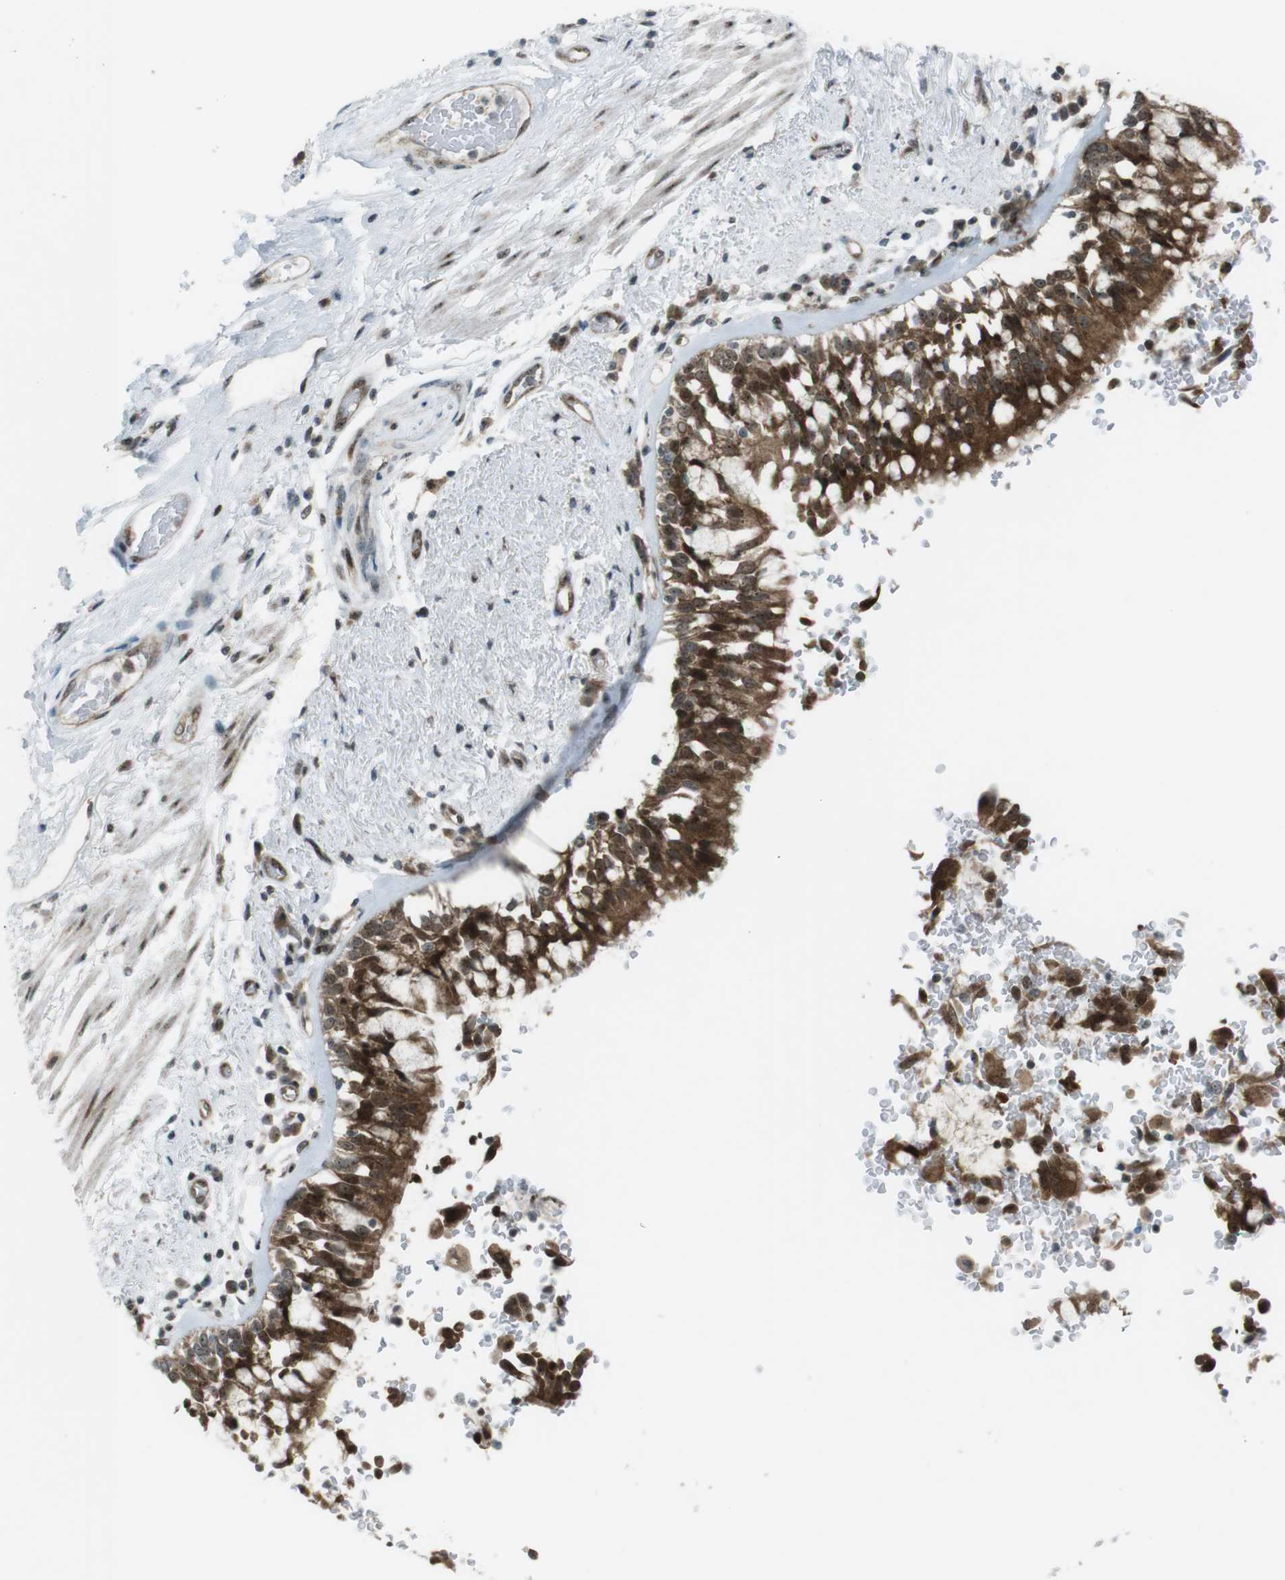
{"staining": {"intensity": "strong", "quantity": ">75%", "location": "cytoplasmic/membranous,nuclear"}, "tissue": "bronchus", "cell_type": "Respiratory epithelial cells", "image_type": "normal", "snomed": [{"axis": "morphology", "description": "Normal tissue, NOS"}, {"axis": "morphology", "description": "Adenocarcinoma, NOS"}, {"axis": "topography", "description": "Bronchus"}, {"axis": "topography", "description": "Lung"}], "caption": "Brown immunohistochemical staining in unremarkable bronchus demonstrates strong cytoplasmic/membranous,nuclear expression in about >75% of respiratory epithelial cells. (DAB = brown stain, brightfield microscopy at high magnification).", "gene": "CSNK1D", "patient": {"sex": "male", "age": 71}}